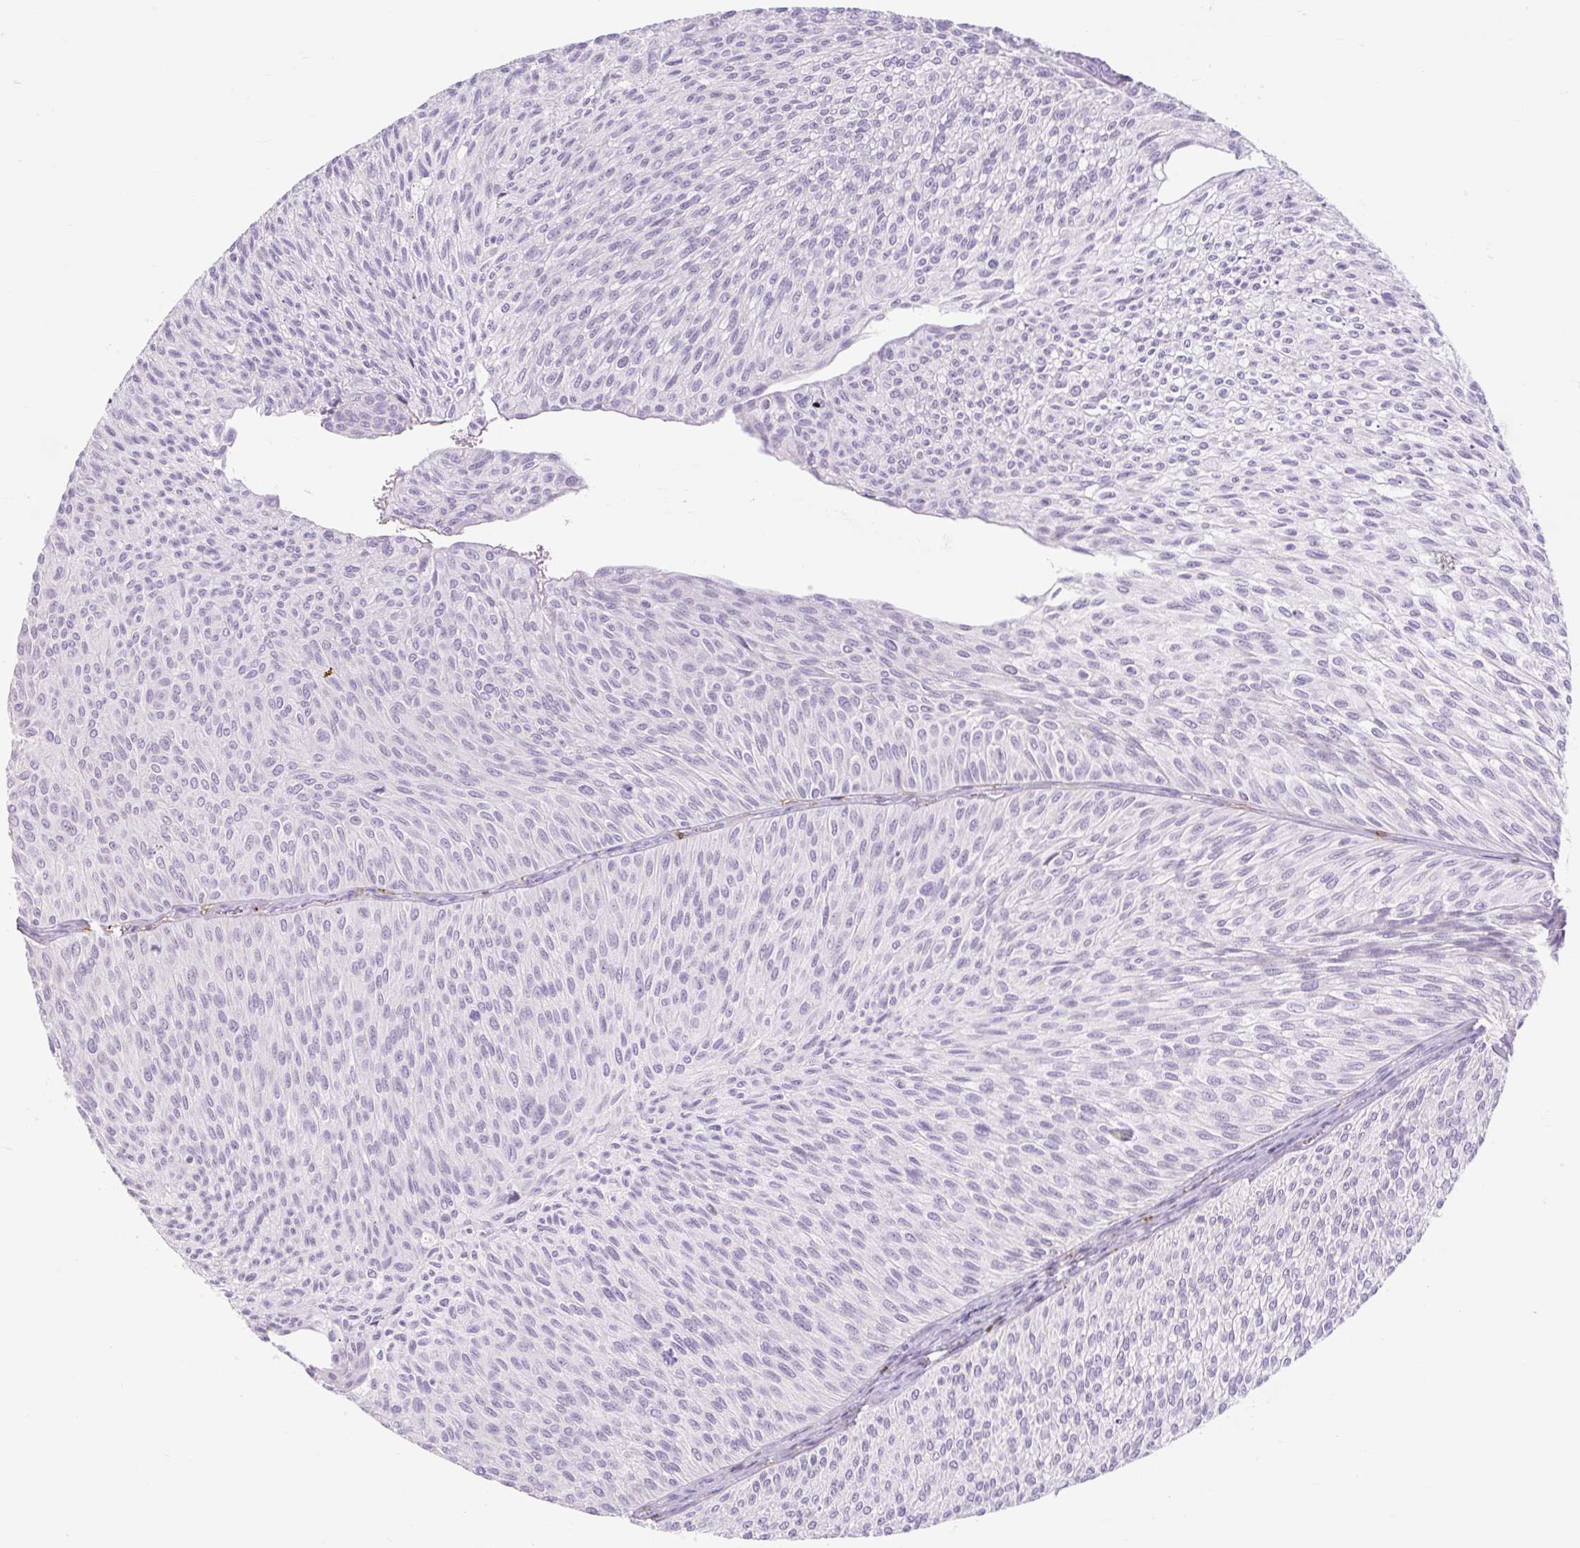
{"staining": {"intensity": "negative", "quantity": "none", "location": "none"}, "tissue": "urothelial cancer", "cell_type": "Tumor cells", "image_type": "cancer", "snomed": [{"axis": "morphology", "description": "Urothelial carcinoma, Low grade"}, {"axis": "topography", "description": "Urinary bladder"}], "caption": "A micrograph of urothelial cancer stained for a protein demonstrates no brown staining in tumor cells. Brightfield microscopy of immunohistochemistry stained with DAB (3,3'-diaminobenzidine) (brown) and hematoxylin (blue), captured at high magnification.", "gene": "SIGLEC1", "patient": {"sex": "male", "age": 91}}